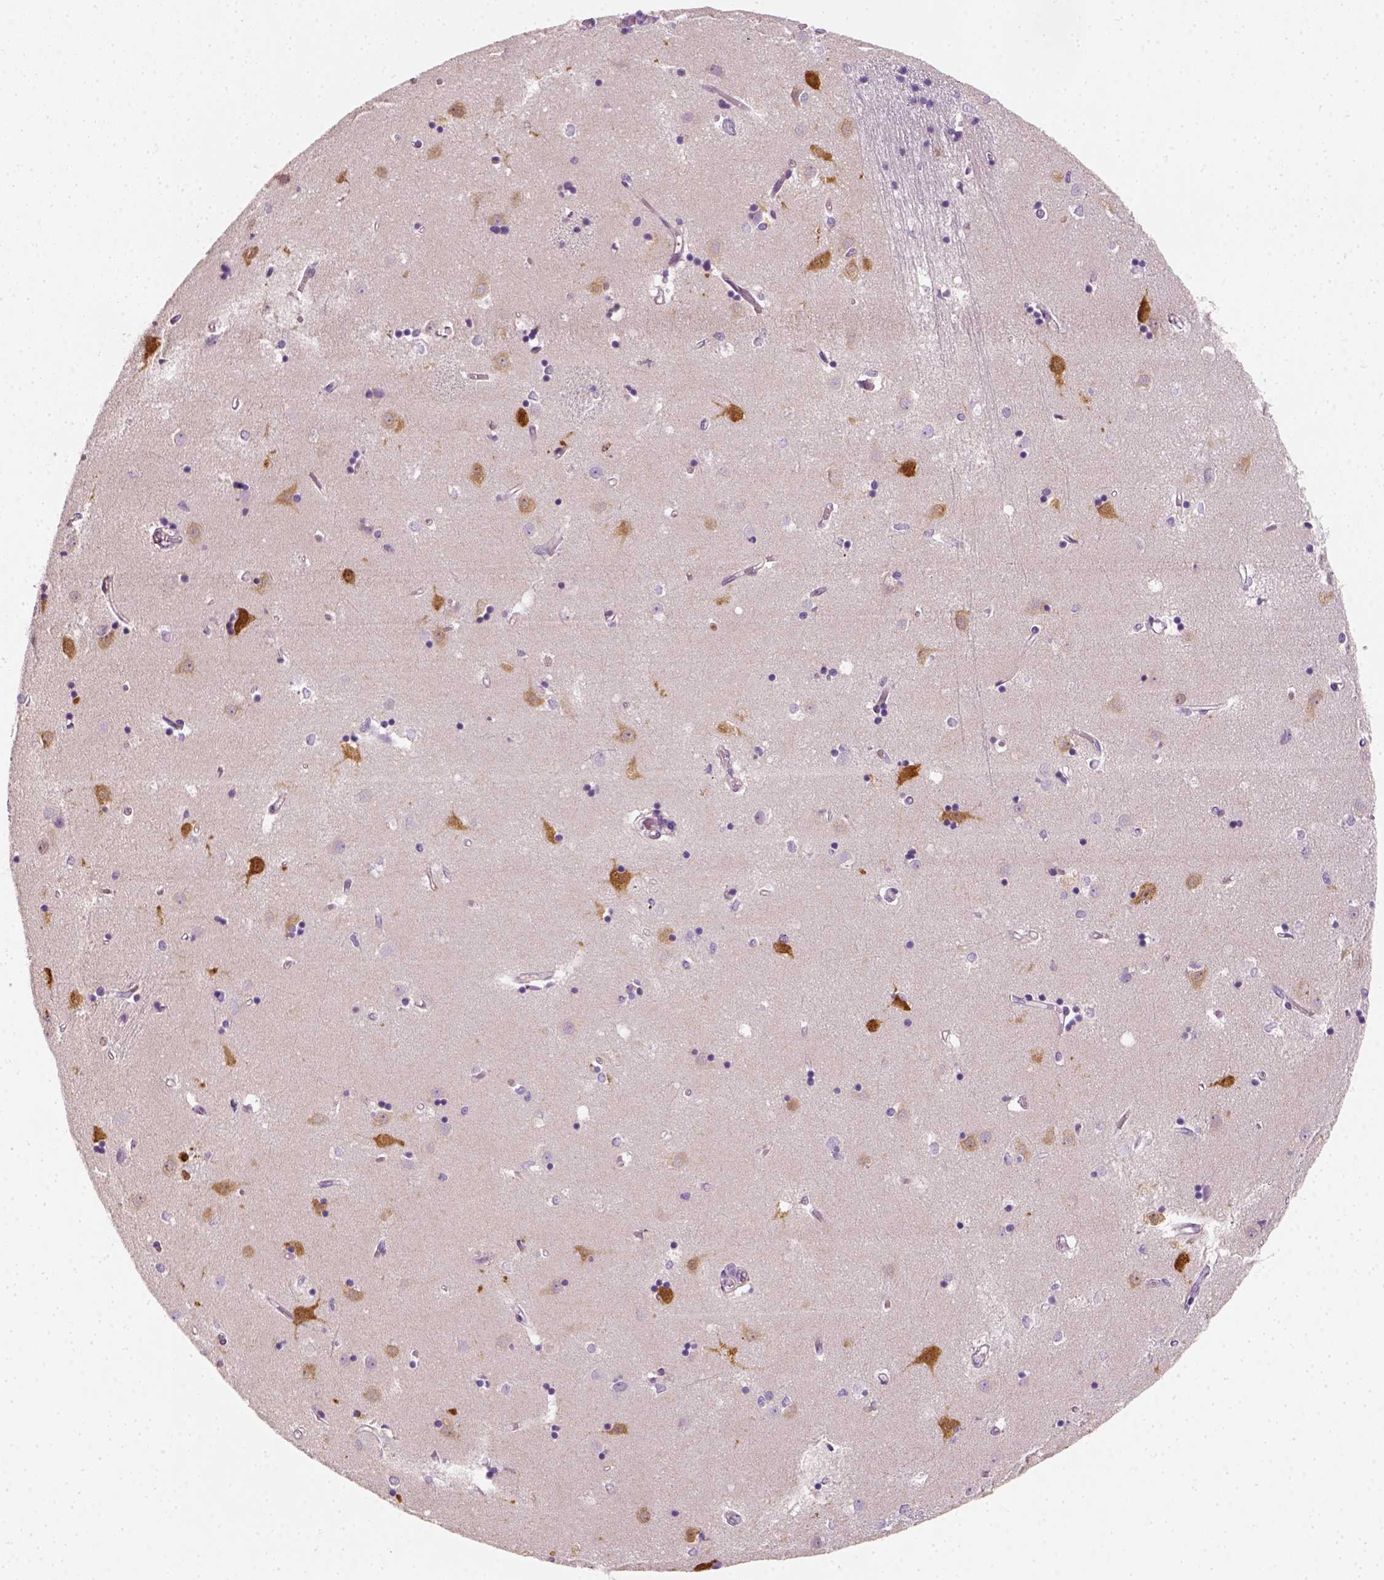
{"staining": {"intensity": "negative", "quantity": "none", "location": "none"}, "tissue": "caudate", "cell_type": "Glial cells", "image_type": "normal", "snomed": [{"axis": "morphology", "description": "Normal tissue, NOS"}, {"axis": "topography", "description": "Lateral ventricle wall"}], "caption": "DAB immunohistochemical staining of unremarkable caudate exhibits no significant expression in glial cells. Nuclei are stained in blue.", "gene": "FAM163B", "patient": {"sex": "male", "age": 54}}